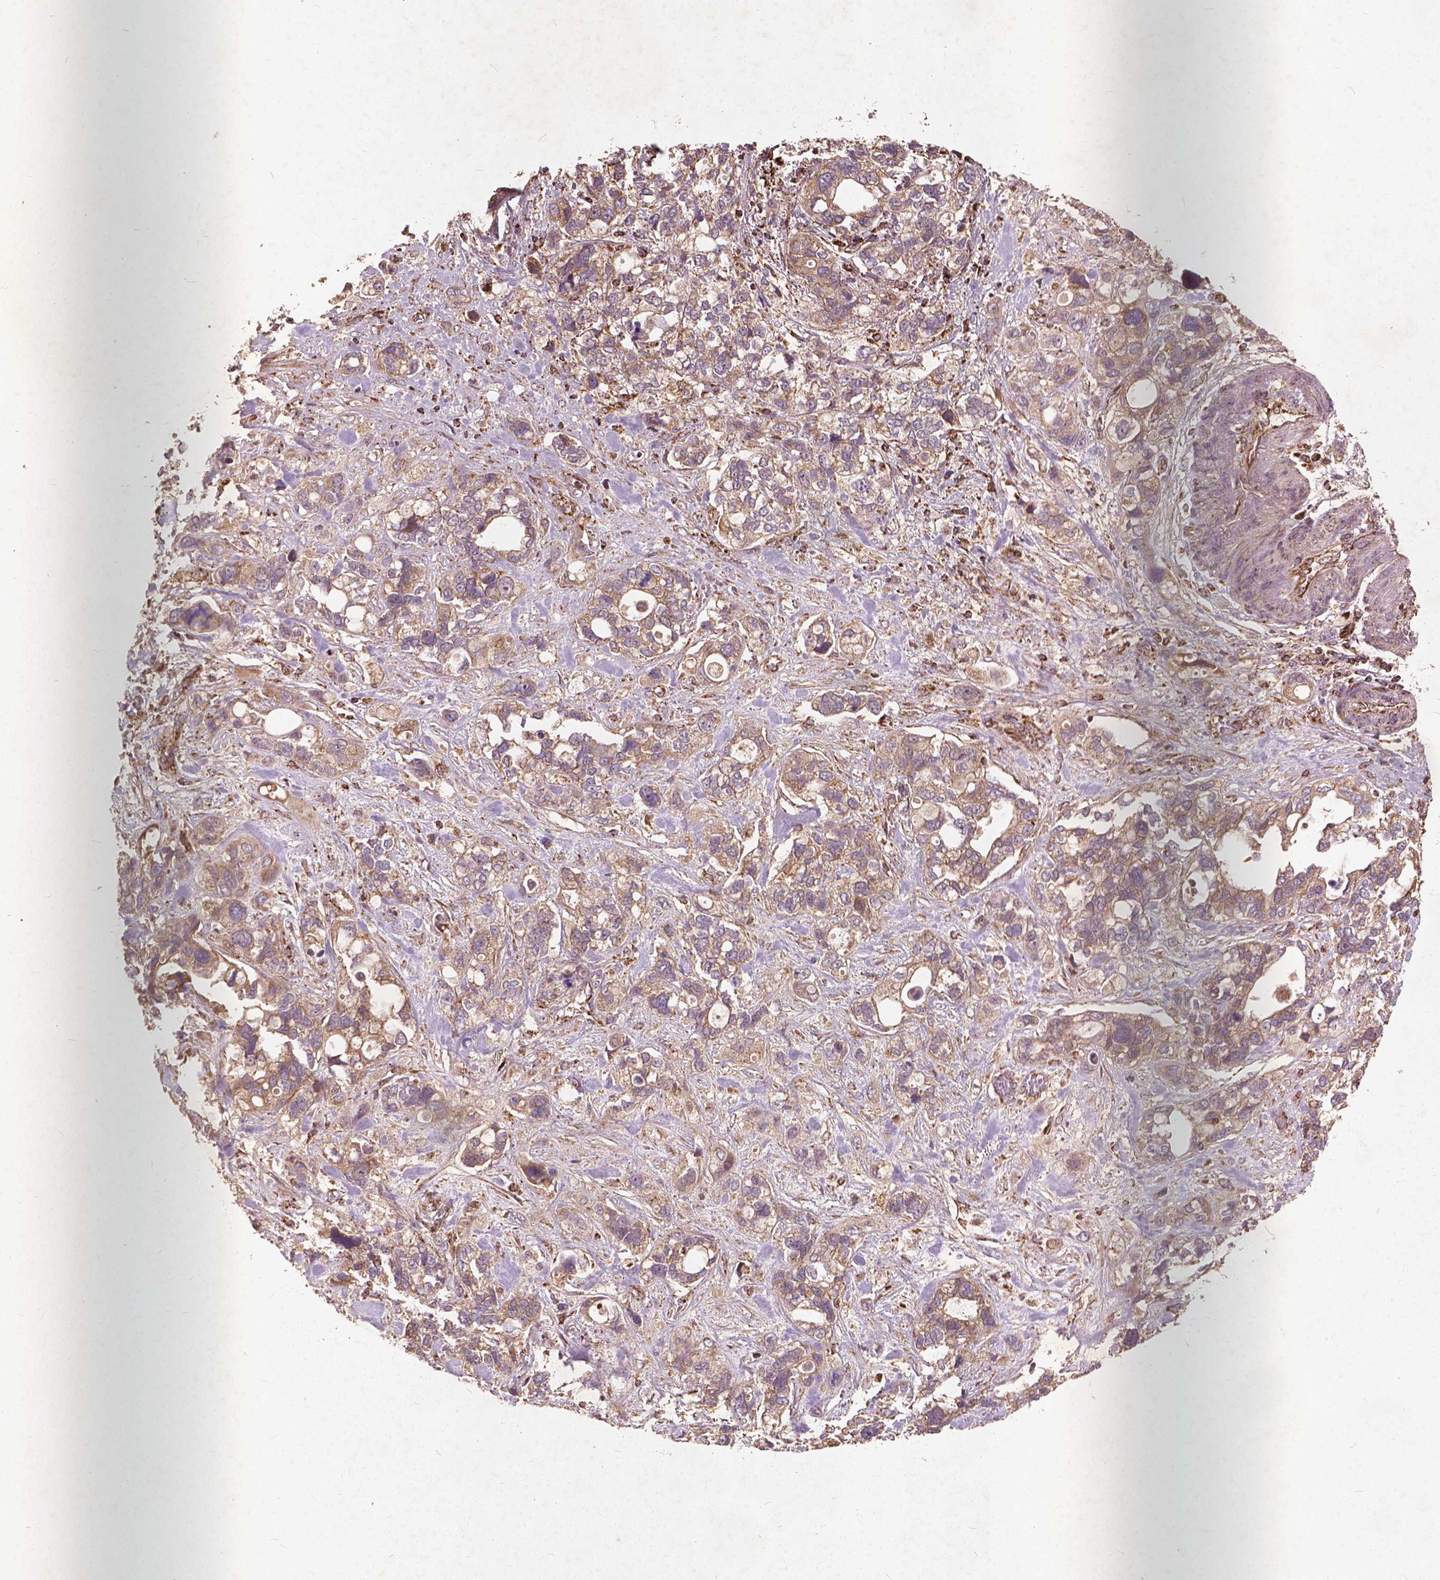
{"staining": {"intensity": "weak", "quantity": ">75%", "location": "cytoplasmic/membranous"}, "tissue": "stomach cancer", "cell_type": "Tumor cells", "image_type": "cancer", "snomed": [{"axis": "morphology", "description": "Adenocarcinoma, NOS"}, {"axis": "topography", "description": "Stomach, upper"}], "caption": "A low amount of weak cytoplasmic/membranous expression is appreciated in about >75% of tumor cells in adenocarcinoma (stomach) tissue. The staining was performed using DAB (3,3'-diaminobenzidine), with brown indicating positive protein expression. Nuclei are stained blue with hematoxylin.", "gene": "UBXN2A", "patient": {"sex": "female", "age": 81}}